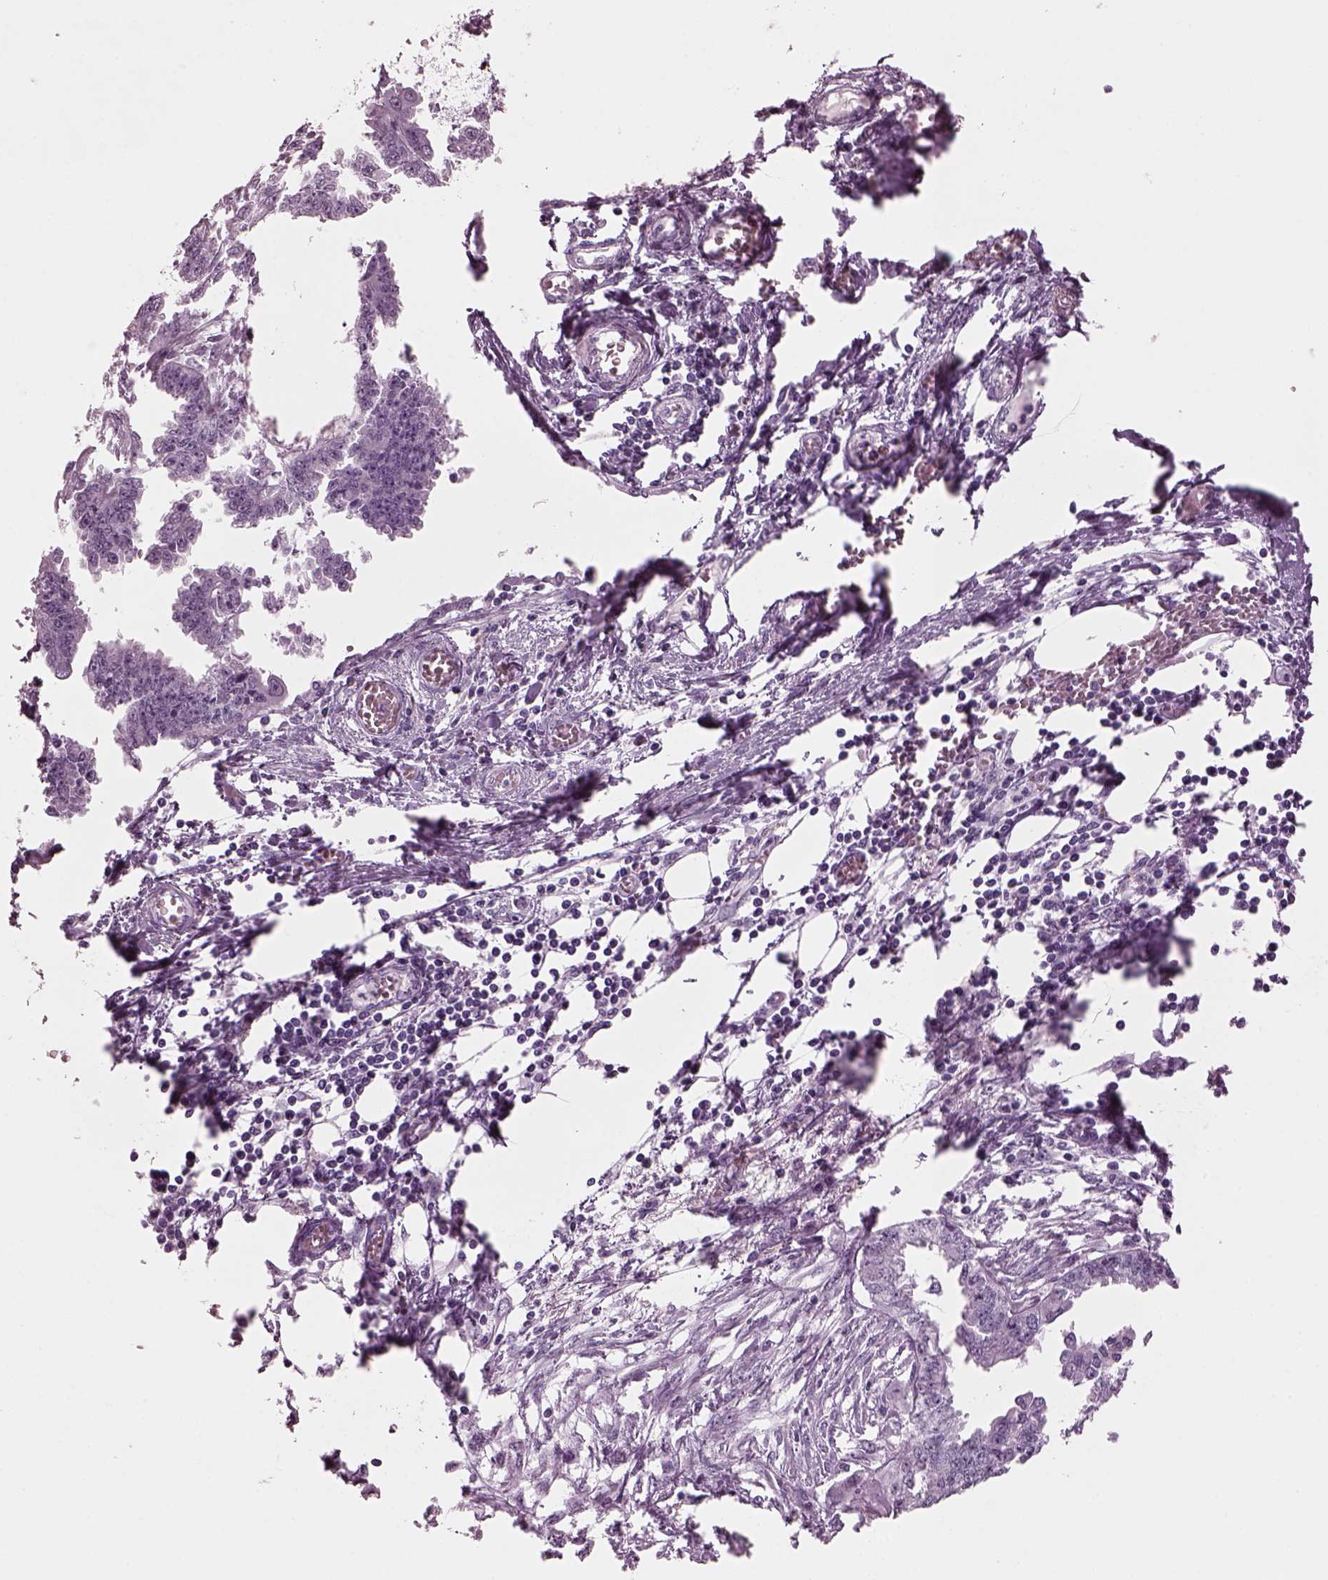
{"staining": {"intensity": "negative", "quantity": "none", "location": "none"}, "tissue": "endometrial cancer", "cell_type": "Tumor cells", "image_type": "cancer", "snomed": [{"axis": "morphology", "description": "Adenocarcinoma, NOS"}, {"axis": "morphology", "description": "Adenocarcinoma, metastatic, NOS"}, {"axis": "topography", "description": "Adipose tissue"}, {"axis": "topography", "description": "Endometrium"}], "caption": "This is a histopathology image of immunohistochemistry staining of endometrial cancer, which shows no staining in tumor cells.", "gene": "KRTAP3-2", "patient": {"sex": "female", "age": 67}}